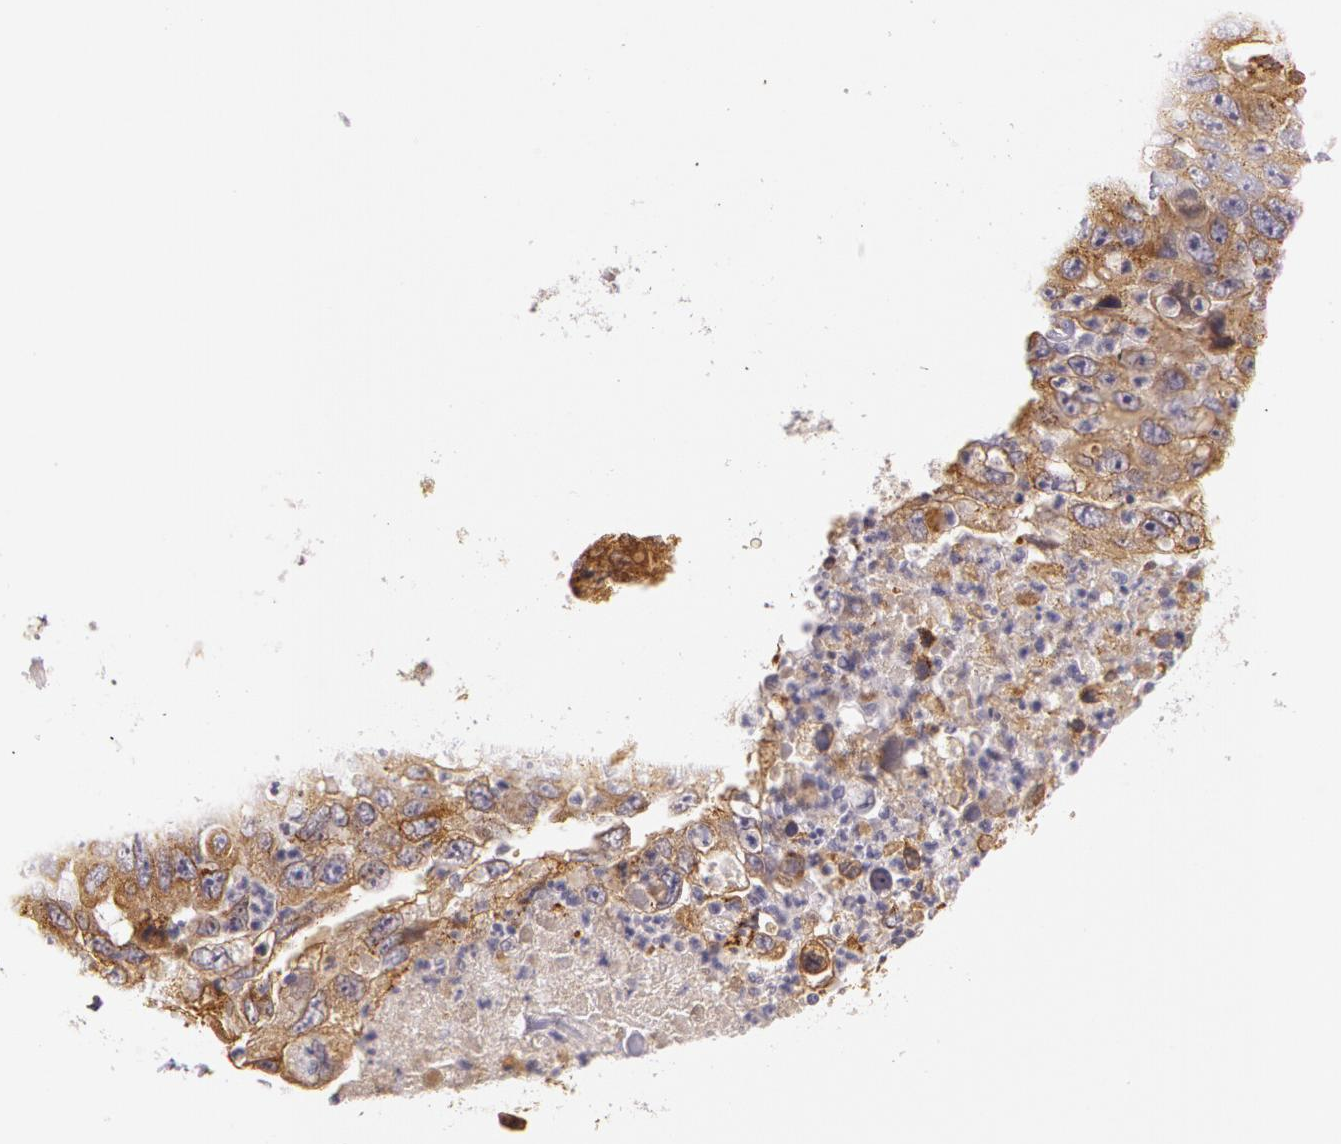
{"staining": {"intensity": "moderate", "quantity": ">75%", "location": "cytoplasmic/membranous"}, "tissue": "lung cancer", "cell_type": "Tumor cells", "image_type": "cancer", "snomed": [{"axis": "morphology", "description": "Squamous cell carcinoma, NOS"}, {"axis": "topography", "description": "Lung"}], "caption": "High-power microscopy captured an IHC image of lung squamous cell carcinoma, revealing moderate cytoplasmic/membranous positivity in approximately >75% of tumor cells.", "gene": "APP", "patient": {"sex": "male", "age": 64}}